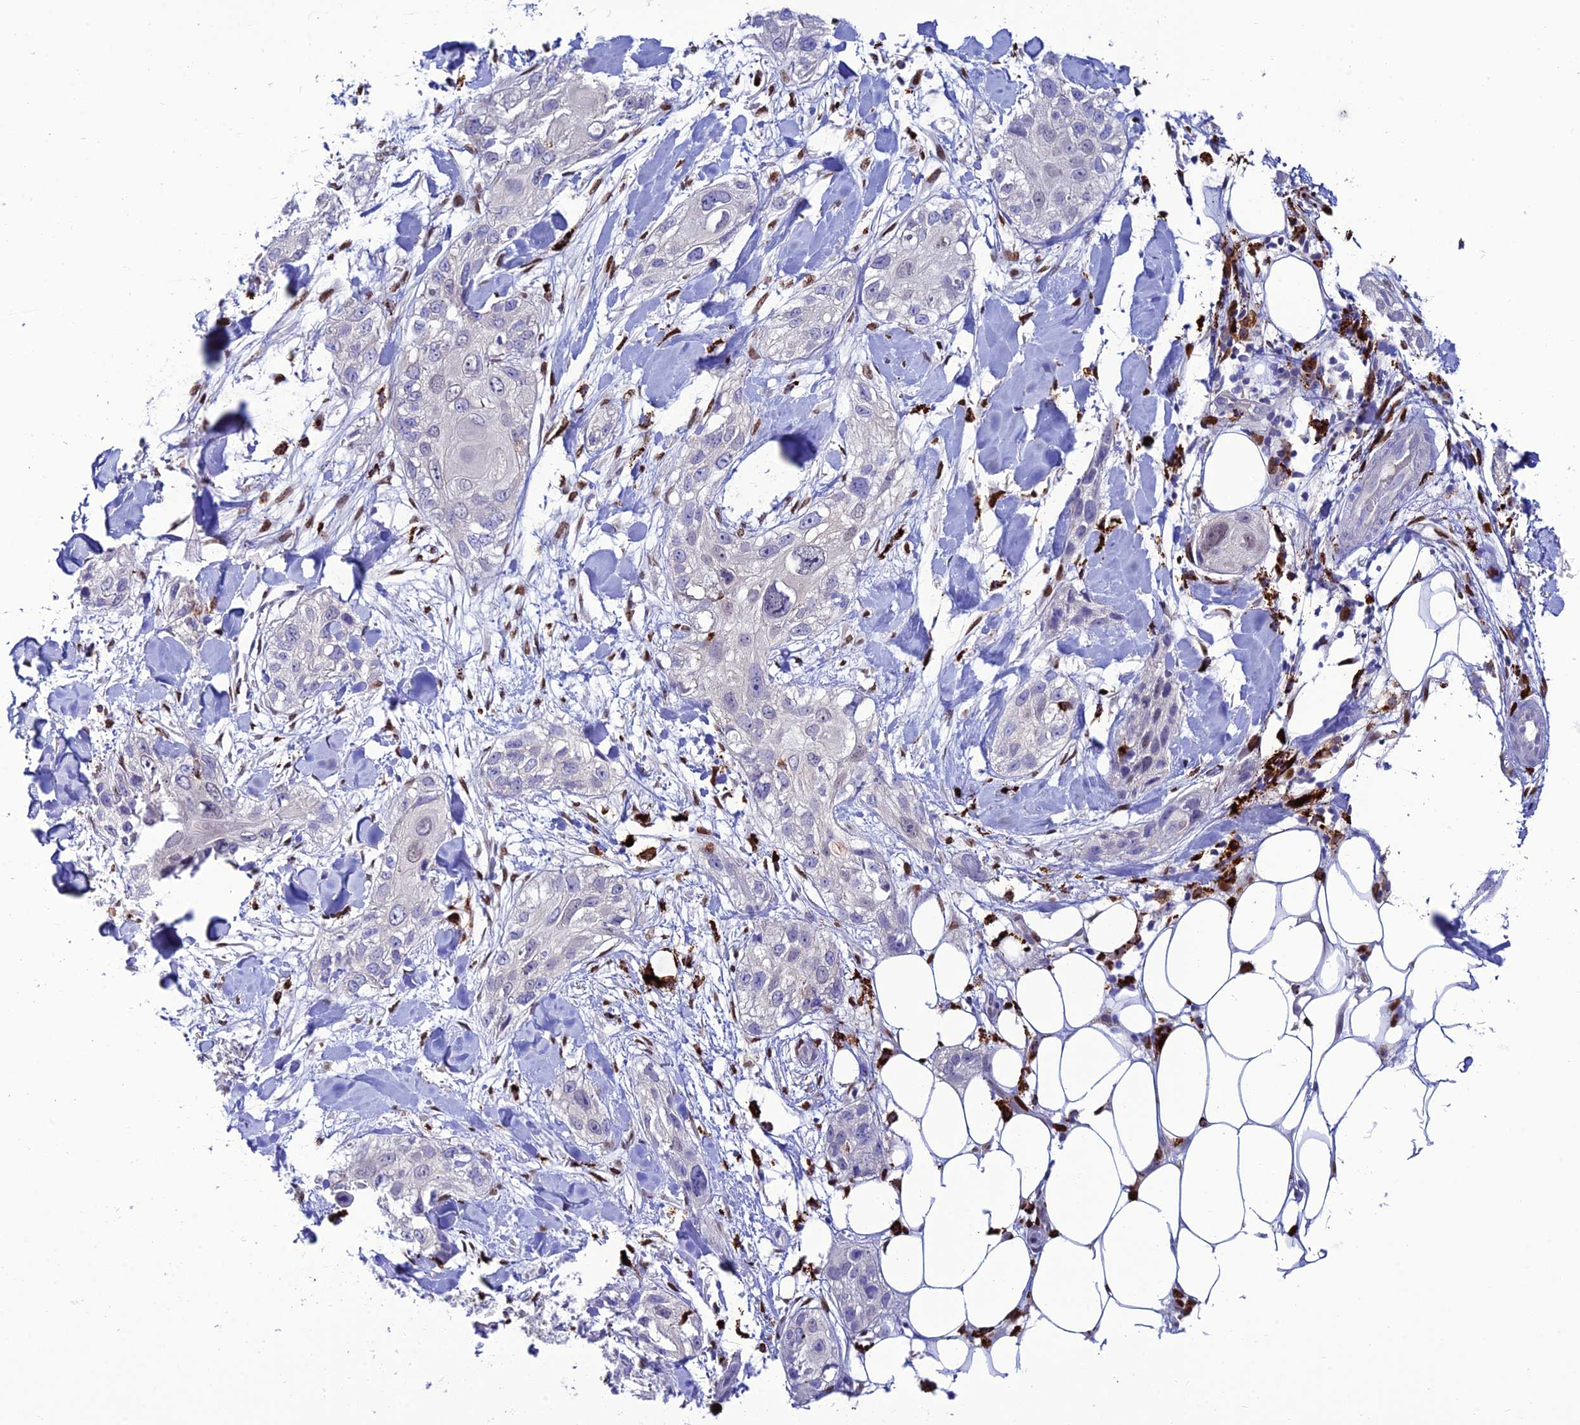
{"staining": {"intensity": "negative", "quantity": "none", "location": "none"}, "tissue": "skin cancer", "cell_type": "Tumor cells", "image_type": "cancer", "snomed": [{"axis": "morphology", "description": "Normal tissue, NOS"}, {"axis": "morphology", "description": "Squamous cell carcinoma, NOS"}, {"axis": "topography", "description": "Skin"}], "caption": "This photomicrograph is of skin squamous cell carcinoma stained with immunohistochemistry (IHC) to label a protein in brown with the nuclei are counter-stained blue. There is no expression in tumor cells.", "gene": "HIC1", "patient": {"sex": "male", "age": 72}}